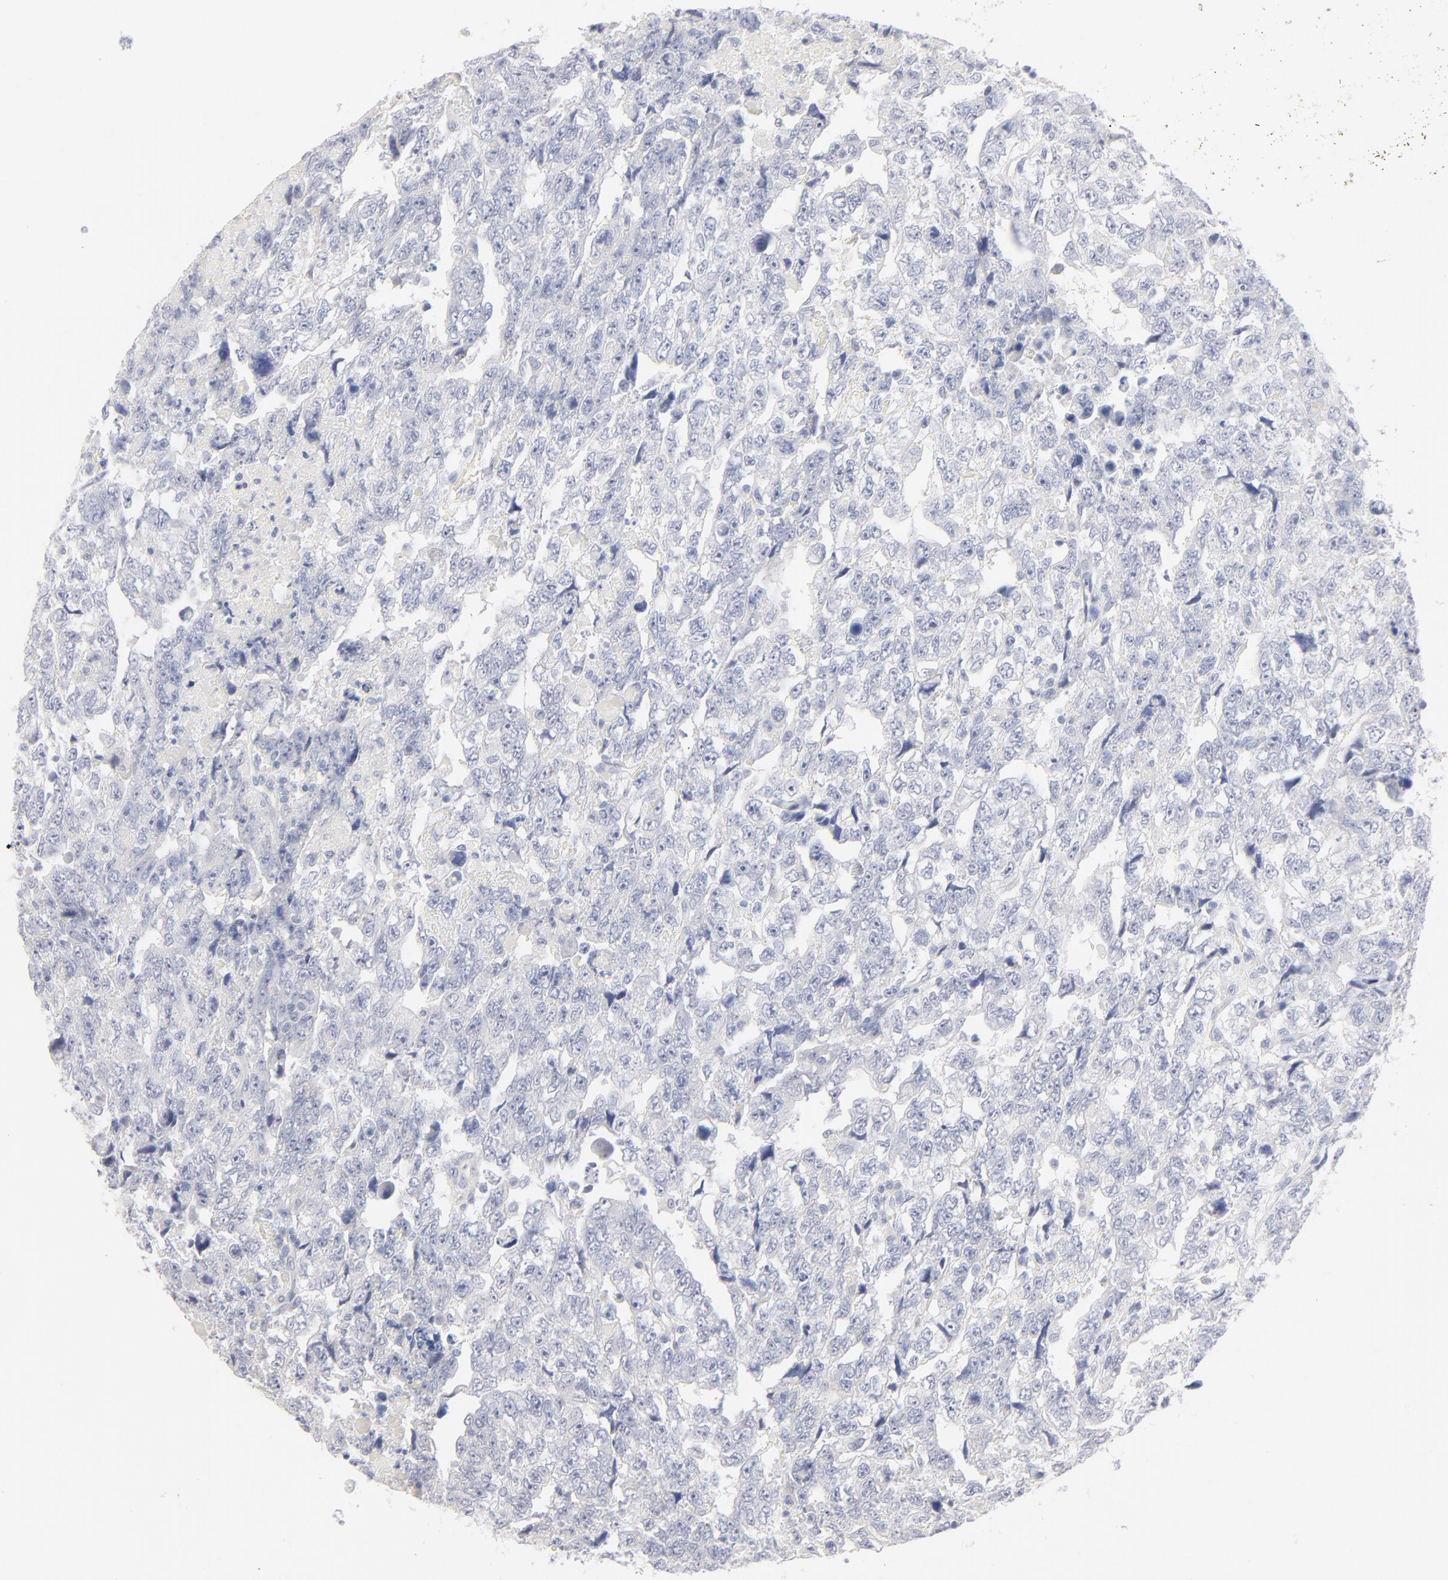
{"staining": {"intensity": "moderate", "quantity": "<25%", "location": "nuclear"}, "tissue": "testis cancer", "cell_type": "Tumor cells", "image_type": "cancer", "snomed": [{"axis": "morphology", "description": "Carcinoma, Embryonal, NOS"}, {"axis": "topography", "description": "Testis"}], "caption": "Protein analysis of embryonal carcinoma (testis) tissue exhibits moderate nuclear staining in approximately <25% of tumor cells.", "gene": "ONECUT1", "patient": {"sex": "male", "age": 36}}